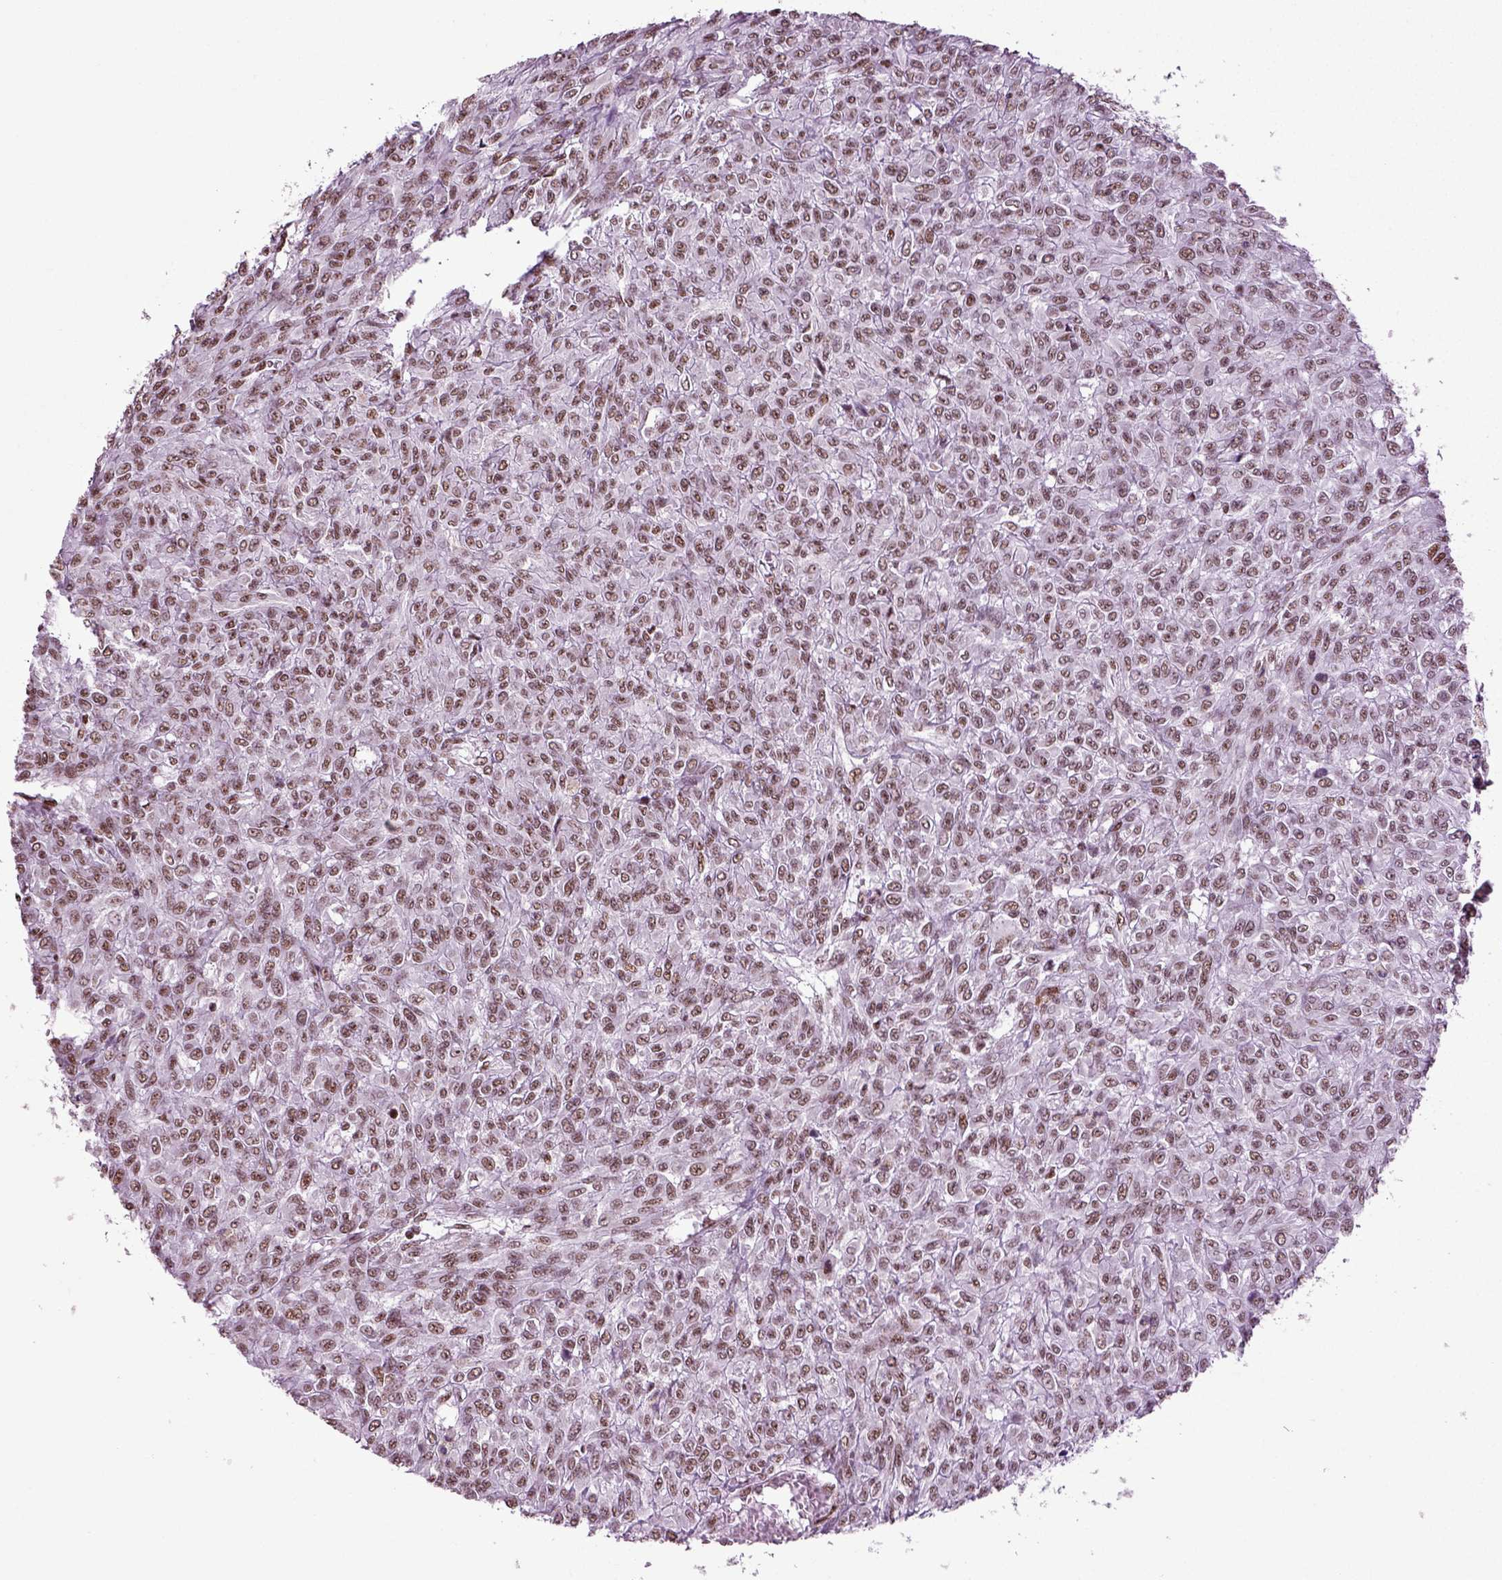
{"staining": {"intensity": "weak", "quantity": ">75%", "location": "nuclear"}, "tissue": "renal cancer", "cell_type": "Tumor cells", "image_type": "cancer", "snomed": [{"axis": "morphology", "description": "Adenocarcinoma, NOS"}, {"axis": "topography", "description": "Kidney"}], "caption": "An immunohistochemistry histopathology image of neoplastic tissue is shown. Protein staining in brown shows weak nuclear positivity in renal adenocarcinoma within tumor cells.", "gene": "RCOR3", "patient": {"sex": "male", "age": 58}}